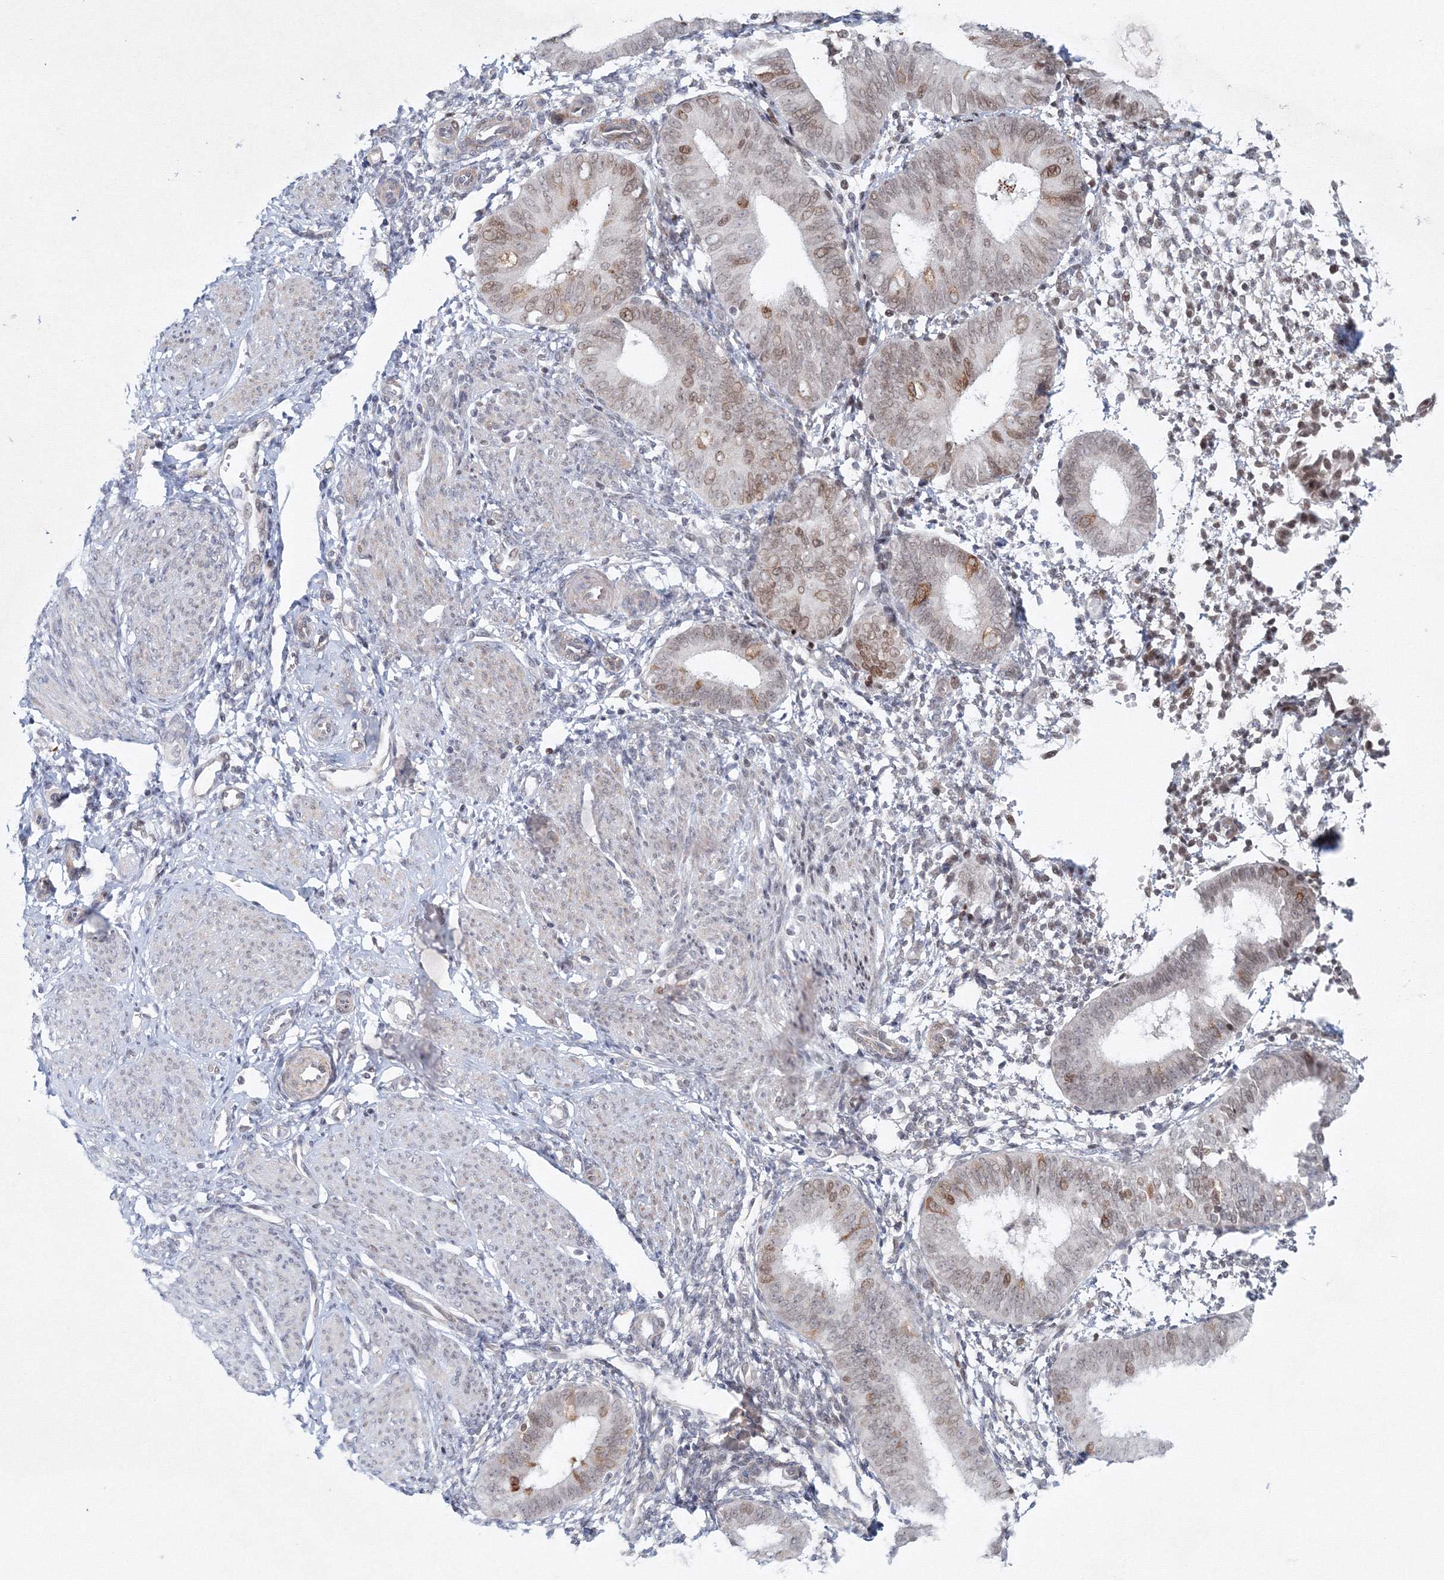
{"staining": {"intensity": "negative", "quantity": "none", "location": "none"}, "tissue": "endometrium", "cell_type": "Cells in endometrial stroma", "image_type": "normal", "snomed": [{"axis": "morphology", "description": "Normal tissue, NOS"}, {"axis": "topography", "description": "Uterus"}, {"axis": "topography", "description": "Endometrium"}], "caption": "The image exhibits no staining of cells in endometrial stroma in normal endometrium. The staining was performed using DAB (3,3'-diaminobenzidine) to visualize the protein expression in brown, while the nuclei were stained in blue with hematoxylin (Magnification: 20x).", "gene": "KIF4A", "patient": {"sex": "female", "age": 48}}